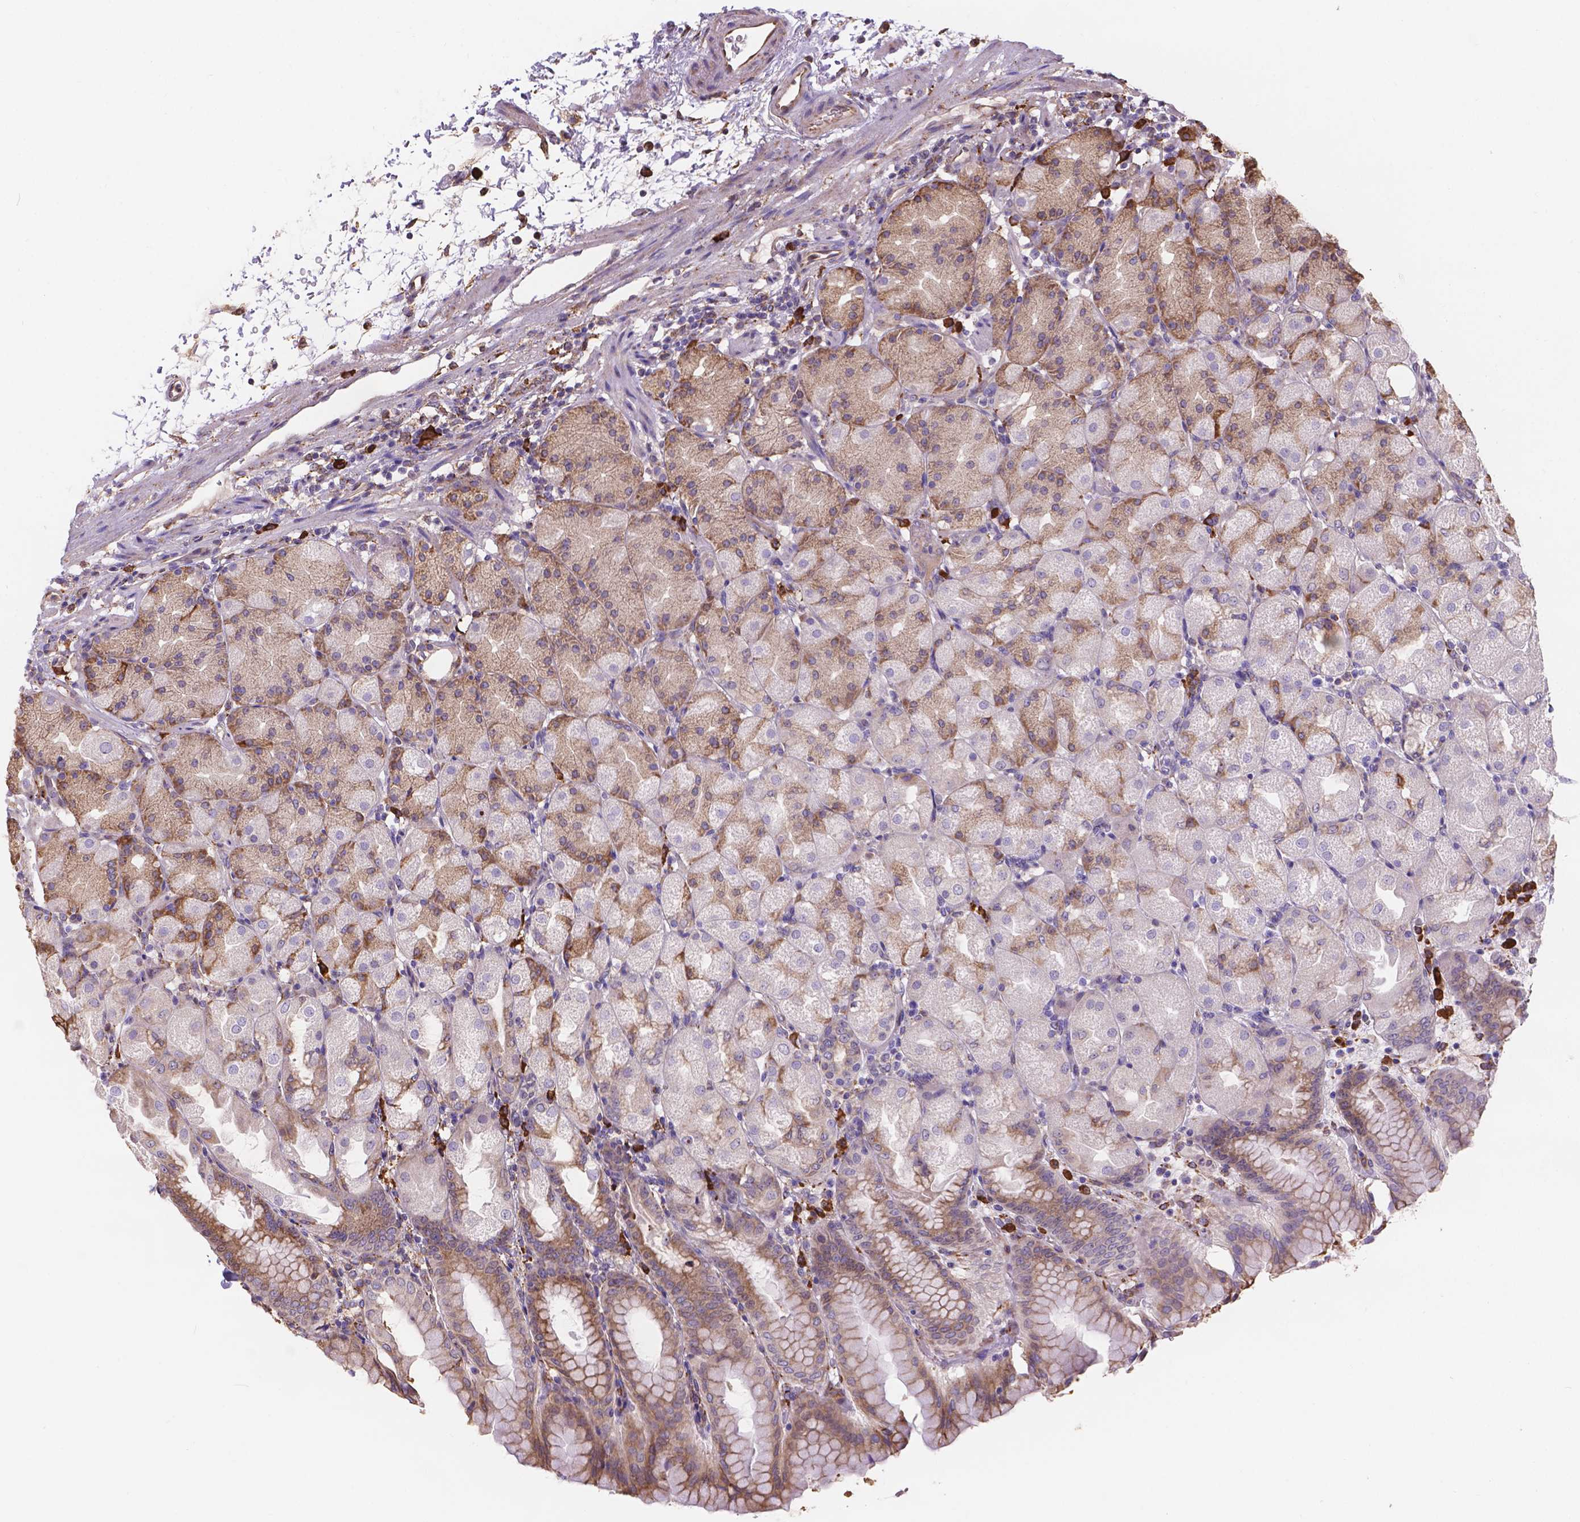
{"staining": {"intensity": "moderate", "quantity": "<25%", "location": "cytoplasmic/membranous"}, "tissue": "stomach", "cell_type": "Glandular cells", "image_type": "normal", "snomed": [{"axis": "morphology", "description": "Normal tissue, NOS"}, {"axis": "topography", "description": "Stomach, upper"}, {"axis": "topography", "description": "Stomach"}, {"axis": "topography", "description": "Stomach, lower"}], "caption": "Stomach stained with immunohistochemistry shows moderate cytoplasmic/membranous expression in about <25% of glandular cells. Nuclei are stained in blue.", "gene": "IPO11", "patient": {"sex": "male", "age": 62}}